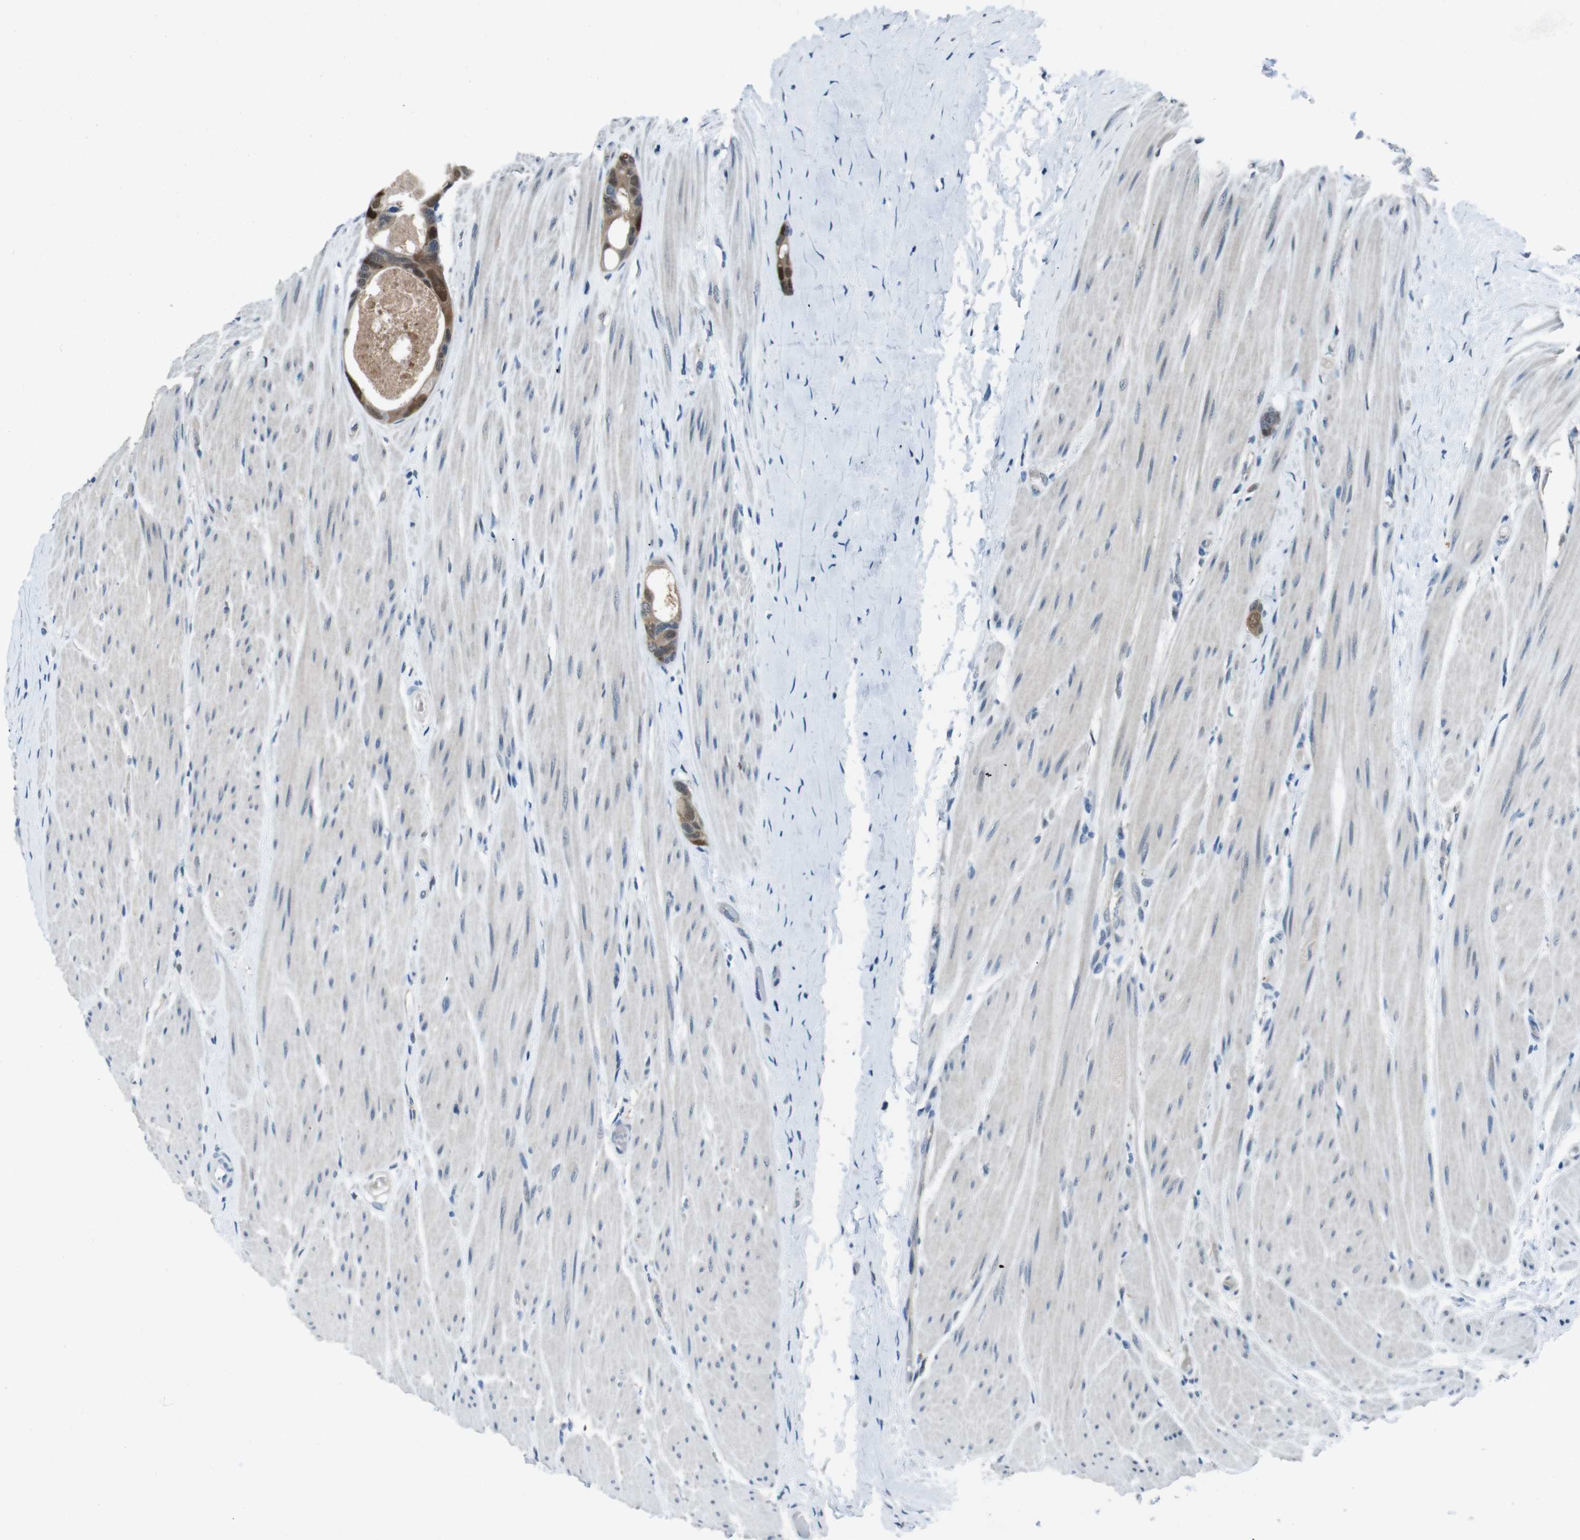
{"staining": {"intensity": "moderate", "quantity": ">75%", "location": "cytoplasmic/membranous,nuclear"}, "tissue": "colorectal cancer", "cell_type": "Tumor cells", "image_type": "cancer", "snomed": [{"axis": "morphology", "description": "Adenocarcinoma, NOS"}, {"axis": "topography", "description": "Rectum"}], "caption": "Immunohistochemical staining of human adenocarcinoma (colorectal) demonstrates medium levels of moderate cytoplasmic/membranous and nuclear protein positivity in approximately >75% of tumor cells. Nuclei are stained in blue.", "gene": "LRP5", "patient": {"sex": "male", "age": 51}}